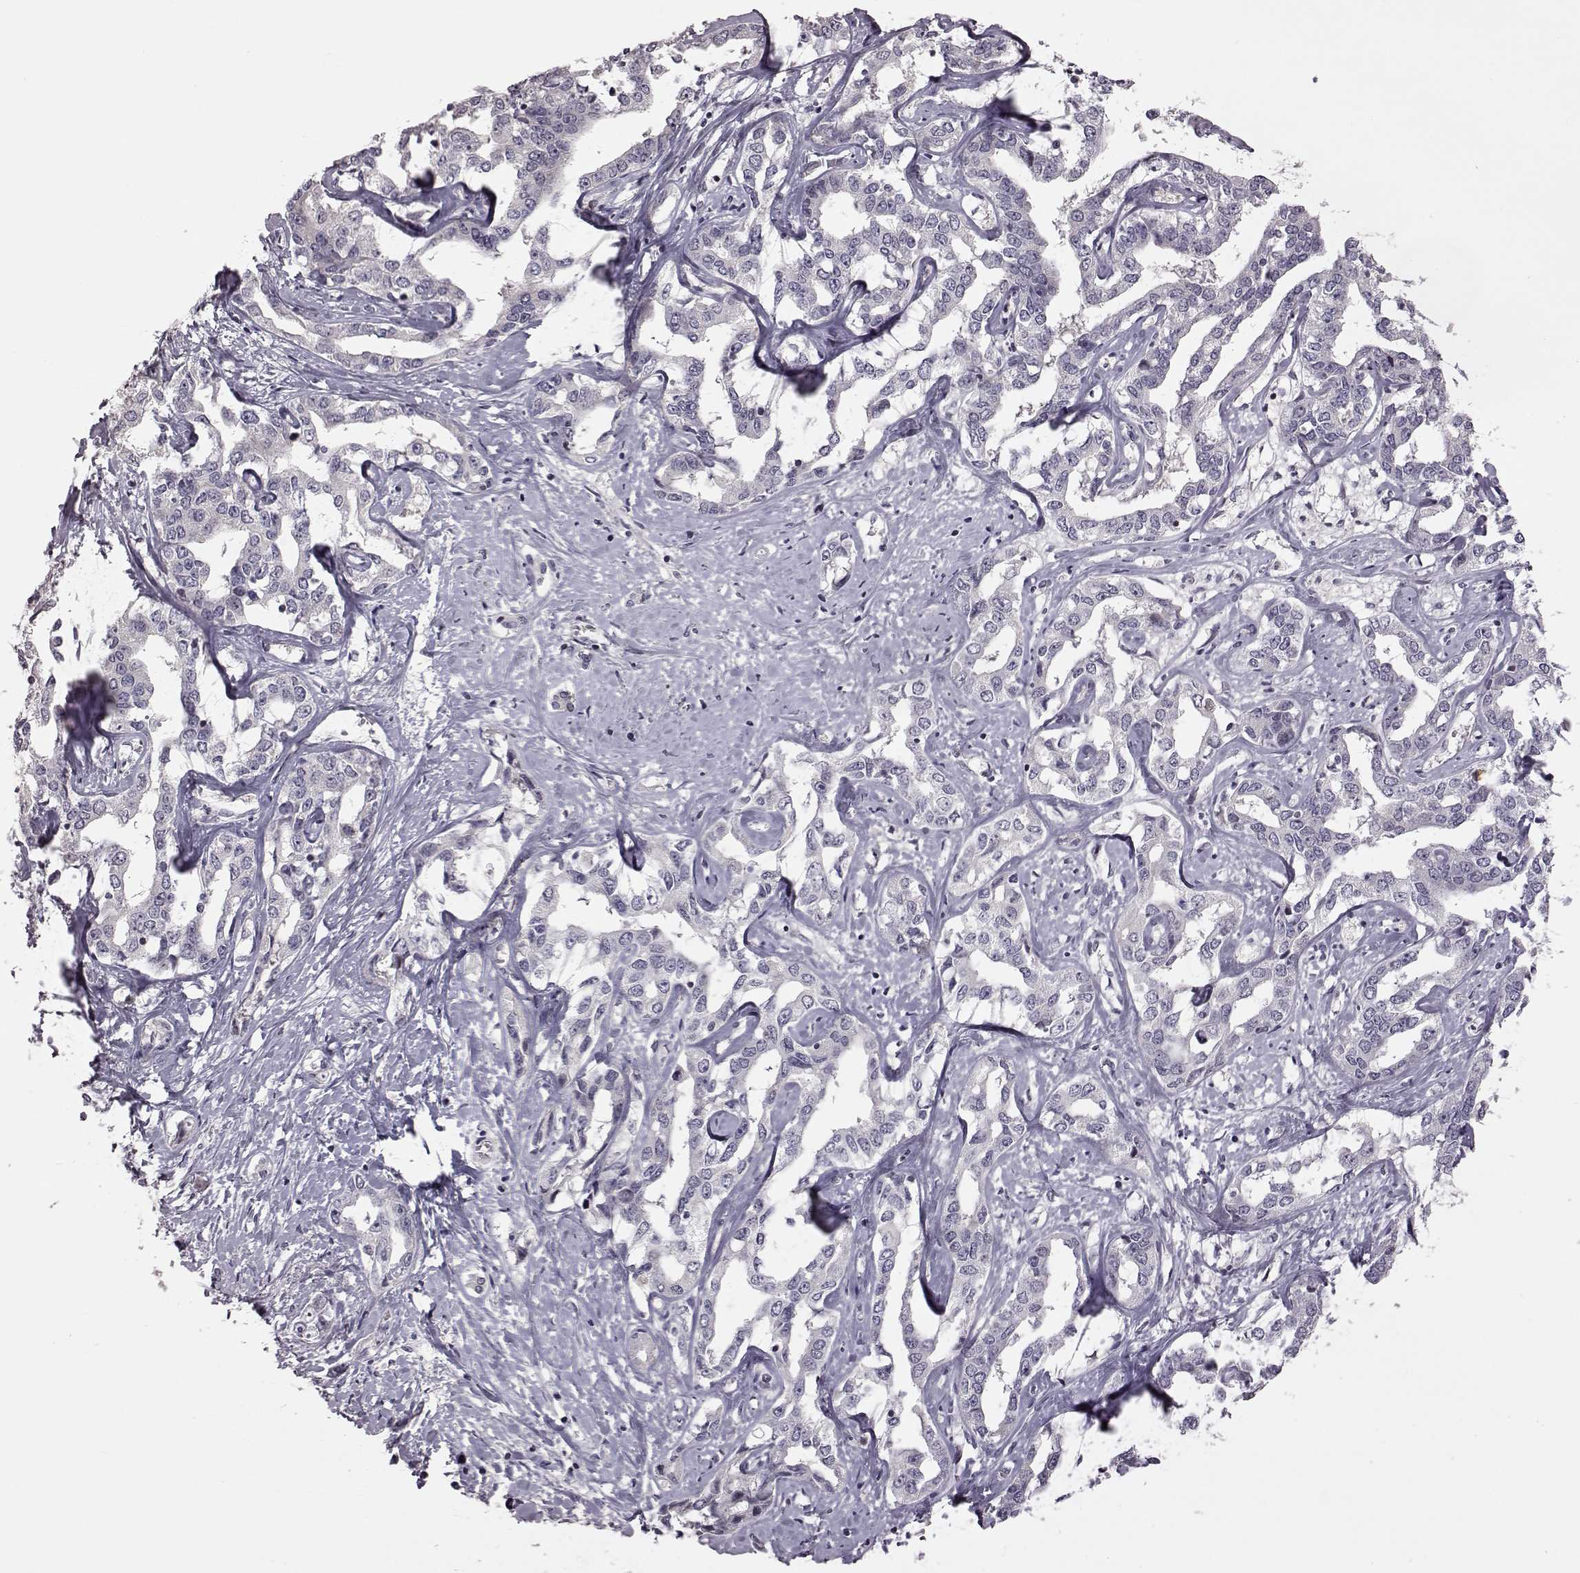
{"staining": {"intensity": "negative", "quantity": "none", "location": "none"}, "tissue": "liver cancer", "cell_type": "Tumor cells", "image_type": "cancer", "snomed": [{"axis": "morphology", "description": "Cholangiocarcinoma"}, {"axis": "topography", "description": "Liver"}], "caption": "Tumor cells show no significant protein staining in liver cholangiocarcinoma.", "gene": "GAL", "patient": {"sex": "male", "age": 59}}